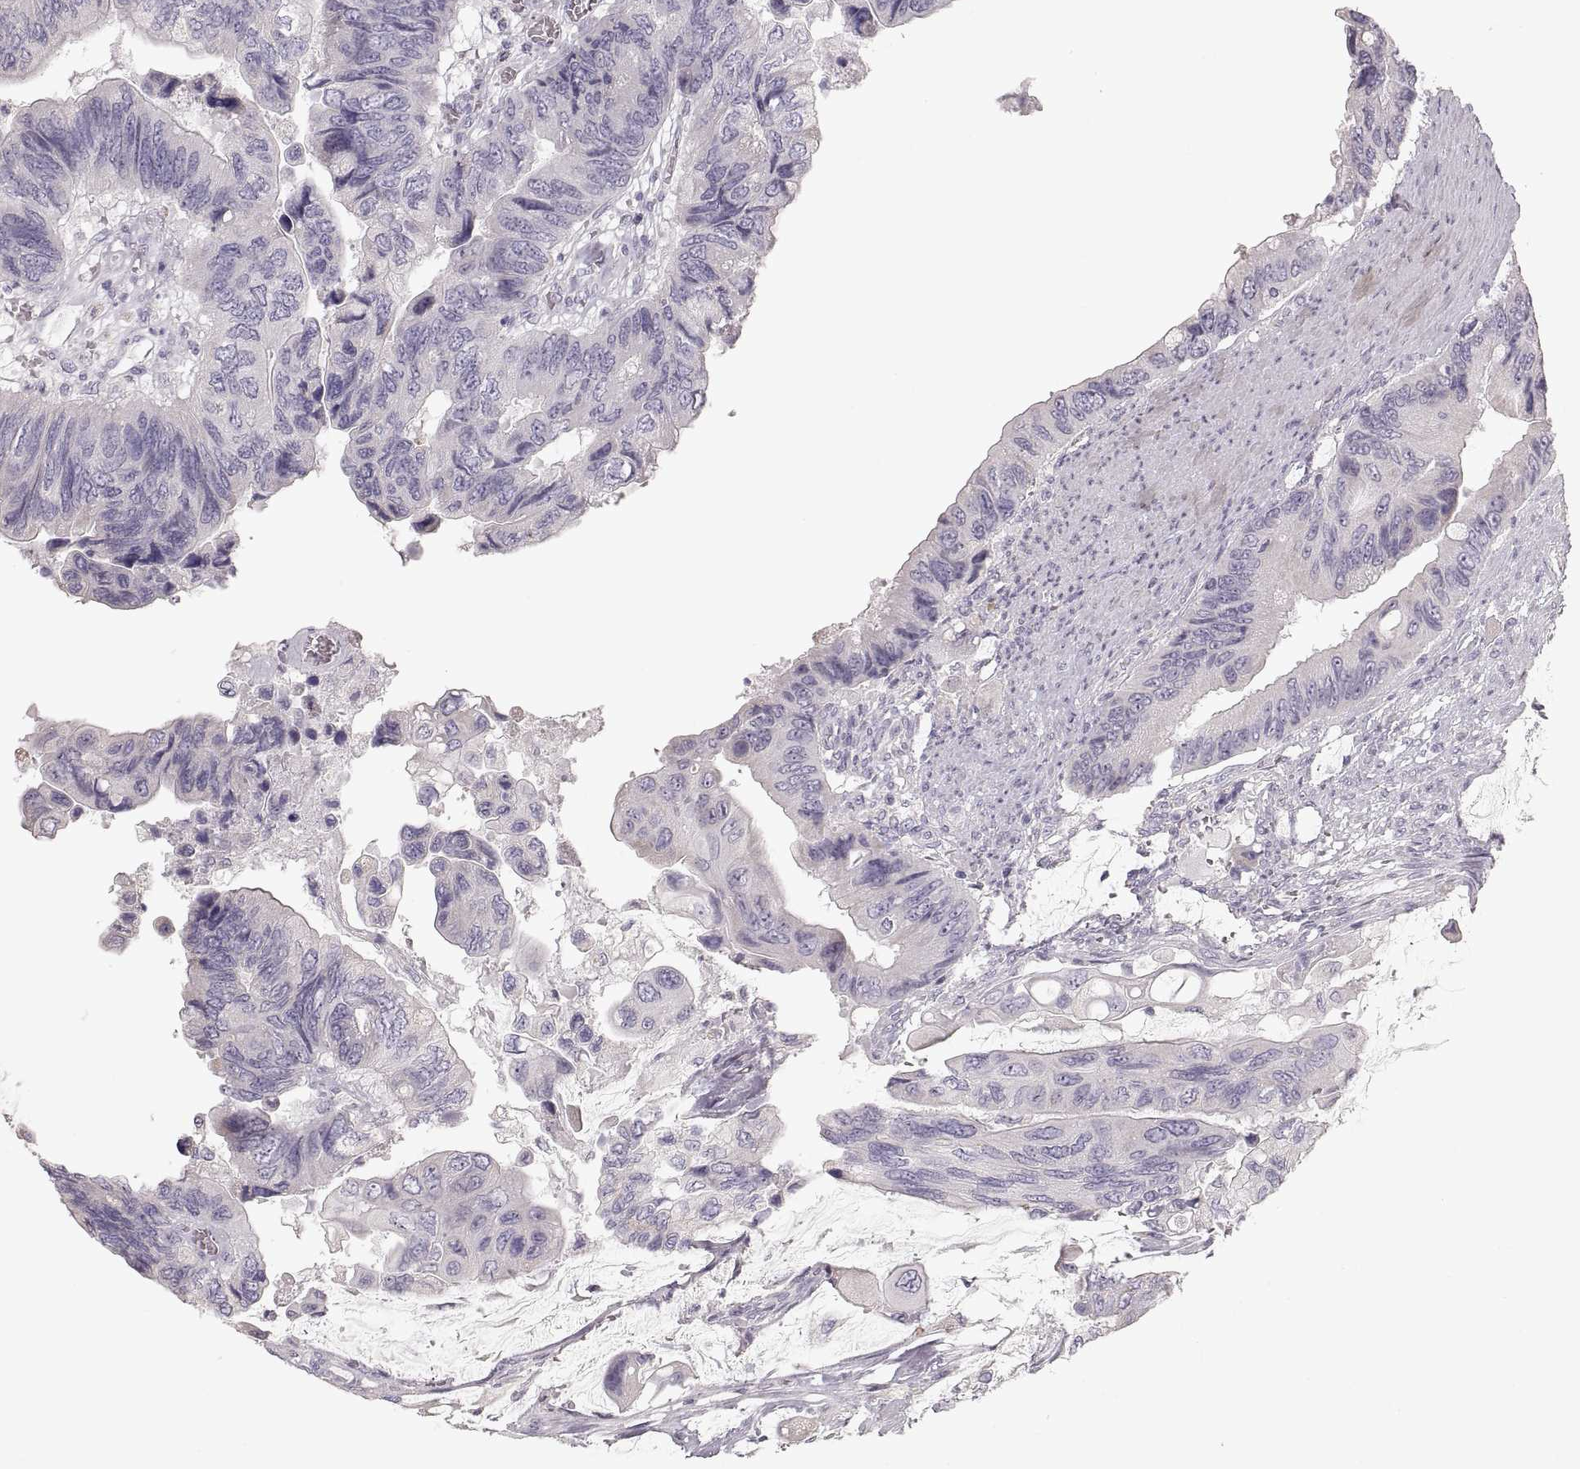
{"staining": {"intensity": "negative", "quantity": "none", "location": "none"}, "tissue": "colorectal cancer", "cell_type": "Tumor cells", "image_type": "cancer", "snomed": [{"axis": "morphology", "description": "Adenocarcinoma, NOS"}, {"axis": "topography", "description": "Rectum"}], "caption": "Tumor cells show no significant expression in colorectal cancer.", "gene": "ZP3", "patient": {"sex": "male", "age": 63}}